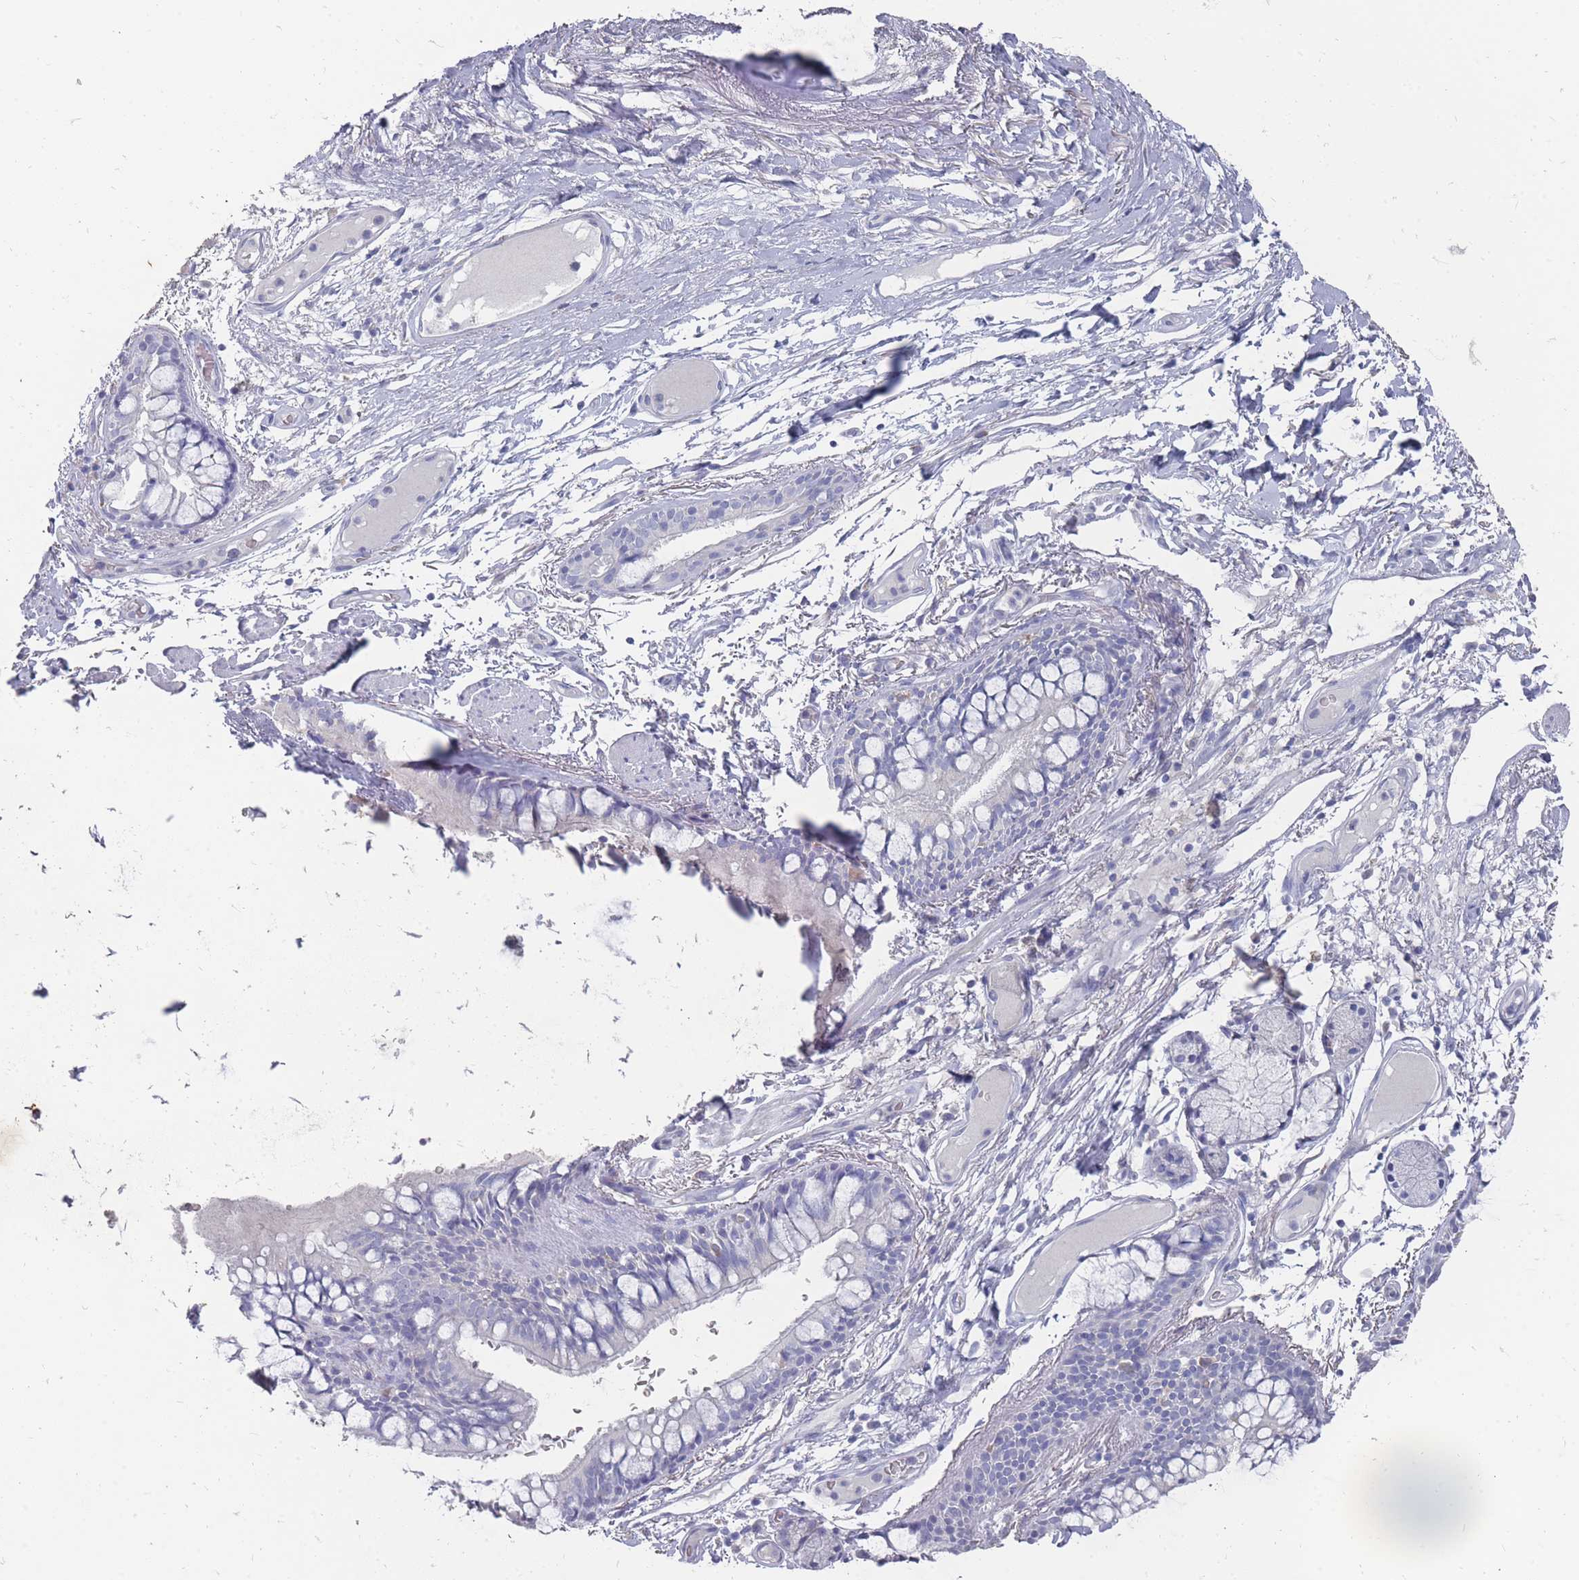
{"staining": {"intensity": "negative", "quantity": "none", "location": "none"}, "tissue": "bronchus", "cell_type": "Respiratory epithelial cells", "image_type": "normal", "snomed": [{"axis": "morphology", "description": "Normal tissue, NOS"}, {"axis": "topography", "description": "Bronchus"}], "caption": "DAB (3,3'-diaminobenzidine) immunohistochemical staining of normal bronchus exhibits no significant staining in respiratory epithelial cells.", "gene": "OTULINL", "patient": {"sex": "male", "age": 70}}